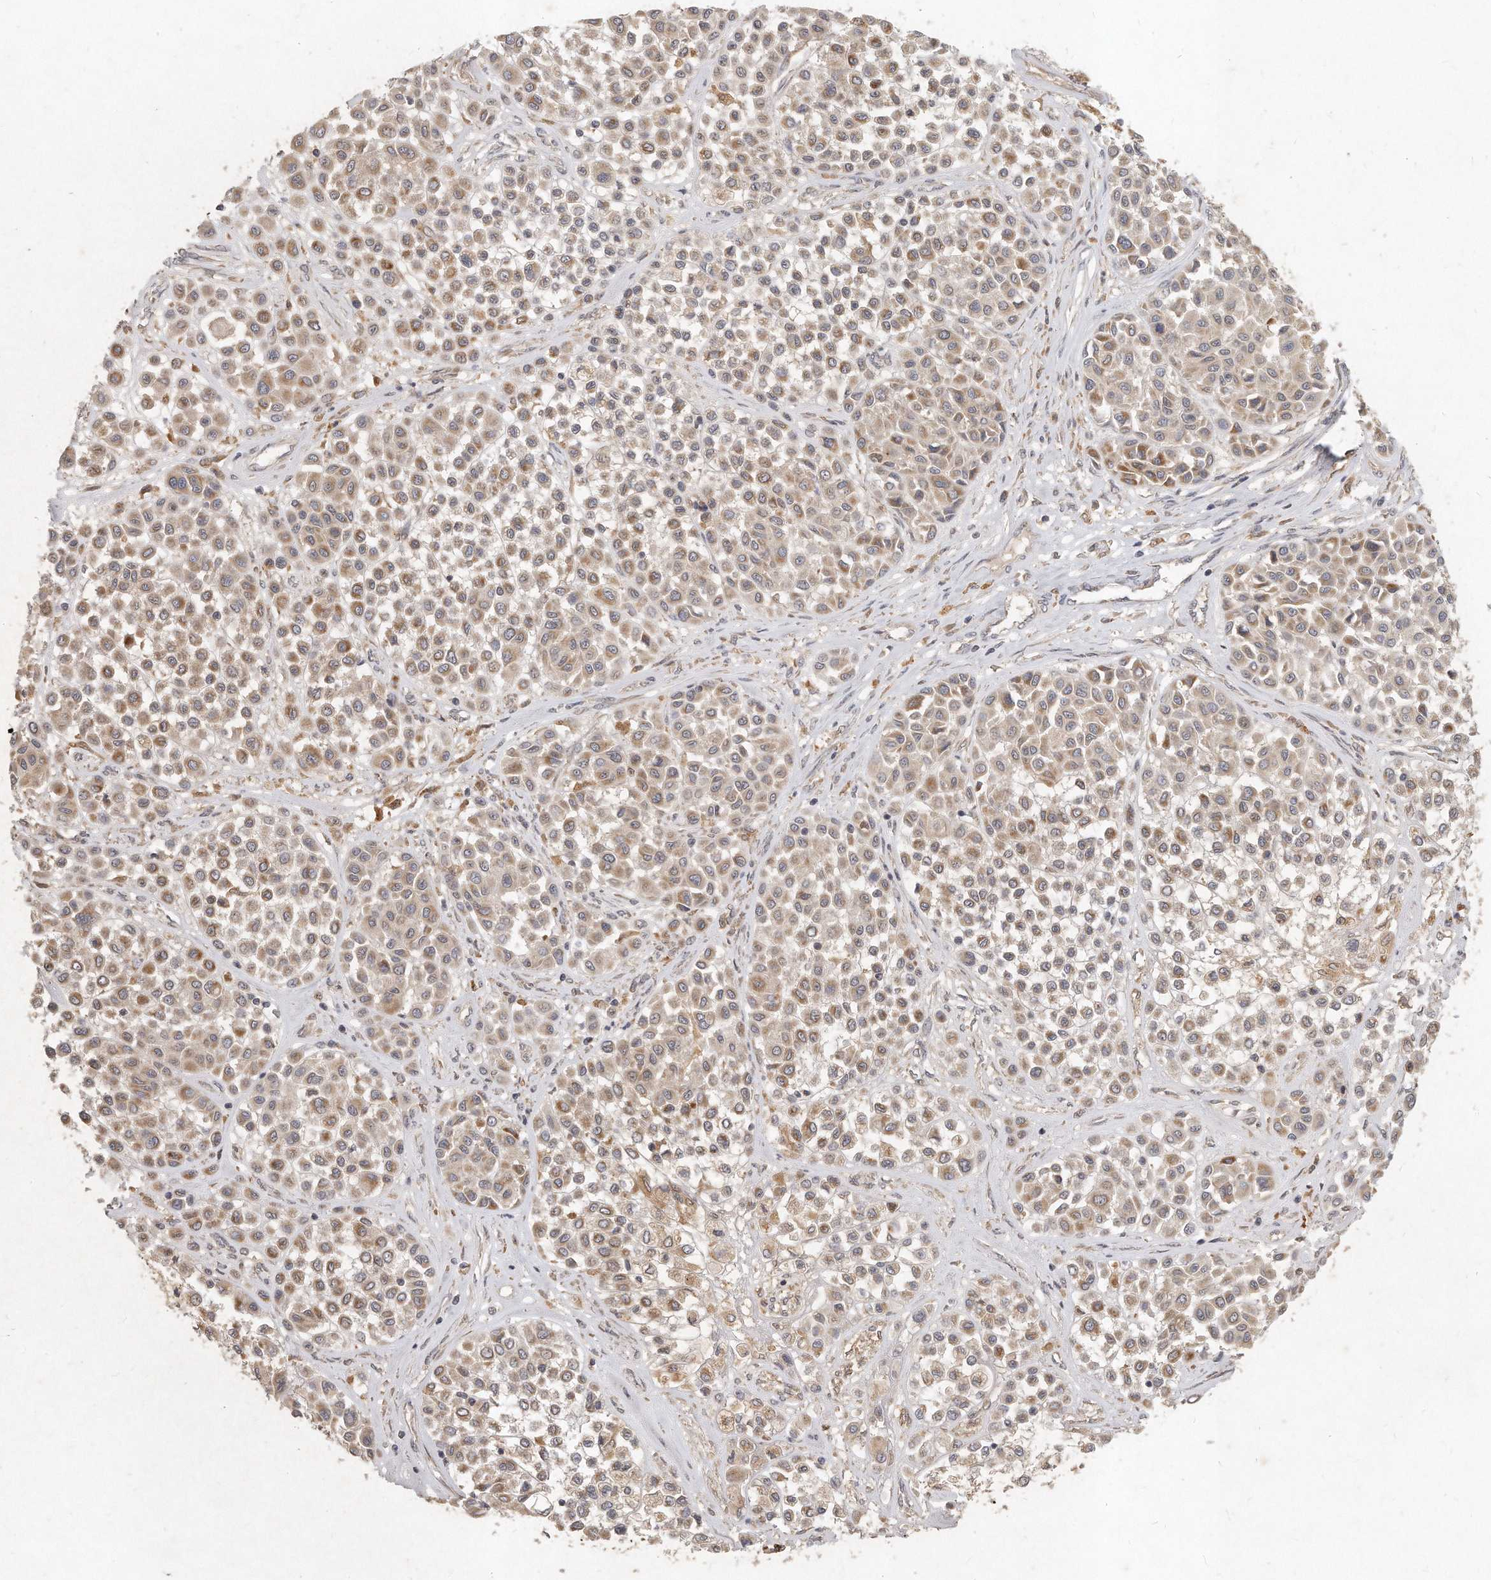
{"staining": {"intensity": "moderate", "quantity": ">75%", "location": "cytoplasmic/membranous"}, "tissue": "melanoma", "cell_type": "Tumor cells", "image_type": "cancer", "snomed": [{"axis": "morphology", "description": "Malignant melanoma, Metastatic site"}, {"axis": "topography", "description": "Soft tissue"}], "caption": "The image demonstrates staining of melanoma, revealing moderate cytoplasmic/membranous protein expression (brown color) within tumor cells.", "gene": "LGALS8", "patient": {"sex": "male", "age": 41}}